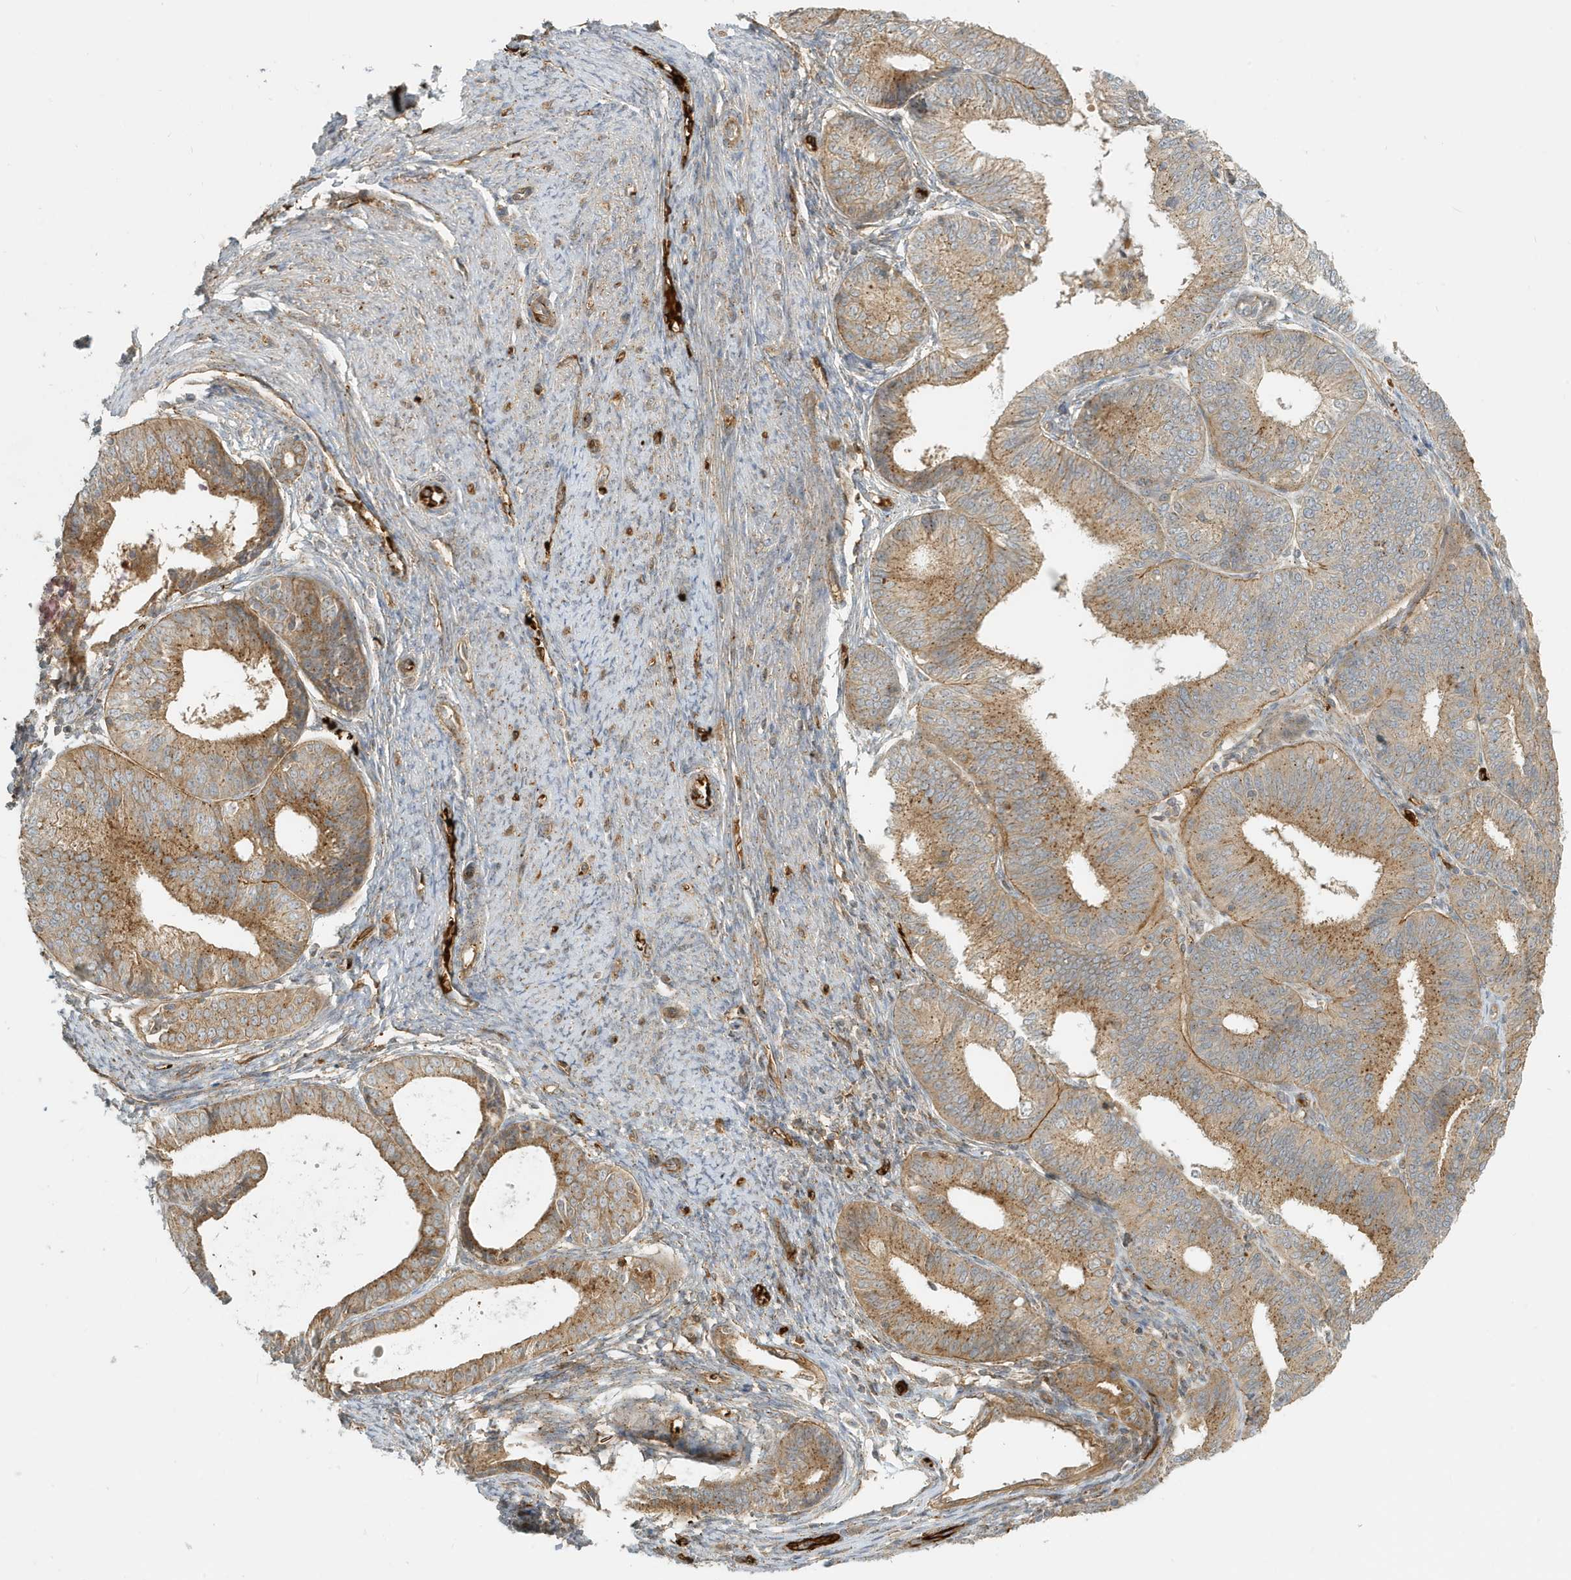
{"staining": {"intensity": "moderate", "quantity": ">75%", "location": "cytoplasmic/membranous"}, "tissue": "endometrial cancer", "cell_type": "Tumor cells", "image_type": "cancer", "snomed": [{"axis": "morphology", "description": "Adenocarcinoma, NOS"}, {"axis": "topography", "description": "Endometrium"}], "caption": "Approximately >75% of tumor cells in human endometrial cancer show moderate cytoplasmic/membranous protein positivity as visualized by brown immunohistochemical staining.", "gene": "FYCO1", "patient": {"sex": "female", "age": 51}}